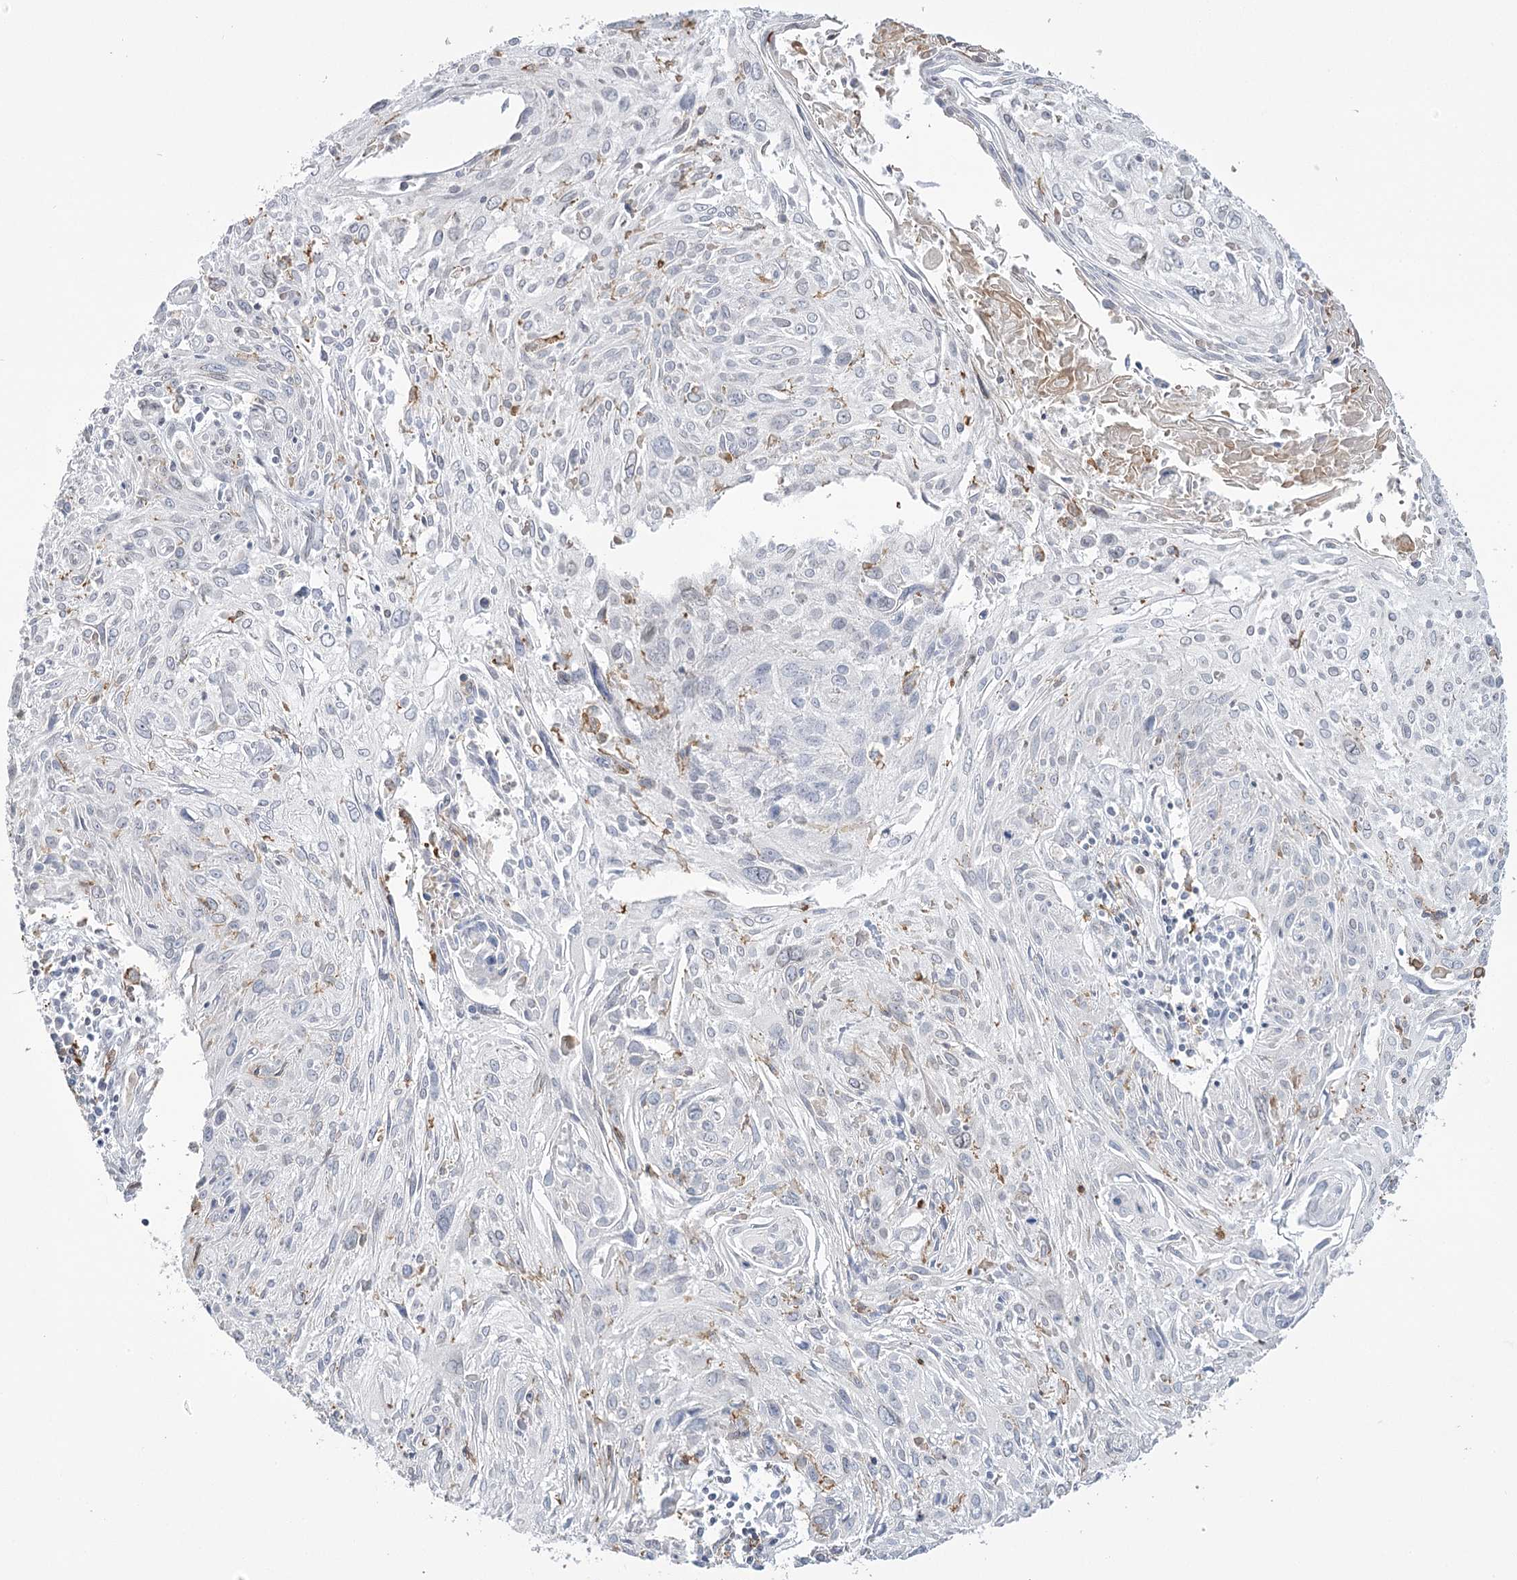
{"staining": {"intensity": "negative", "quantity": "none", "location": "none"}, "tissue": "cervical cancer", "cell_type": "Tumor cells", "image_type": "cancer", "snomed": [{"axis": "morphology", "description": "Squamous cell carcinoma, NOS"}, {"axis": "topography", "description": "Cervix"}], "caption": "Human squamous cell carcinoma (cervical) stained for a protein using immunohistochemistry (IHC) displays no positivity in tumor cells.", "gene": "C11orf1", "patient": {"sex": "female", "age": 51}}